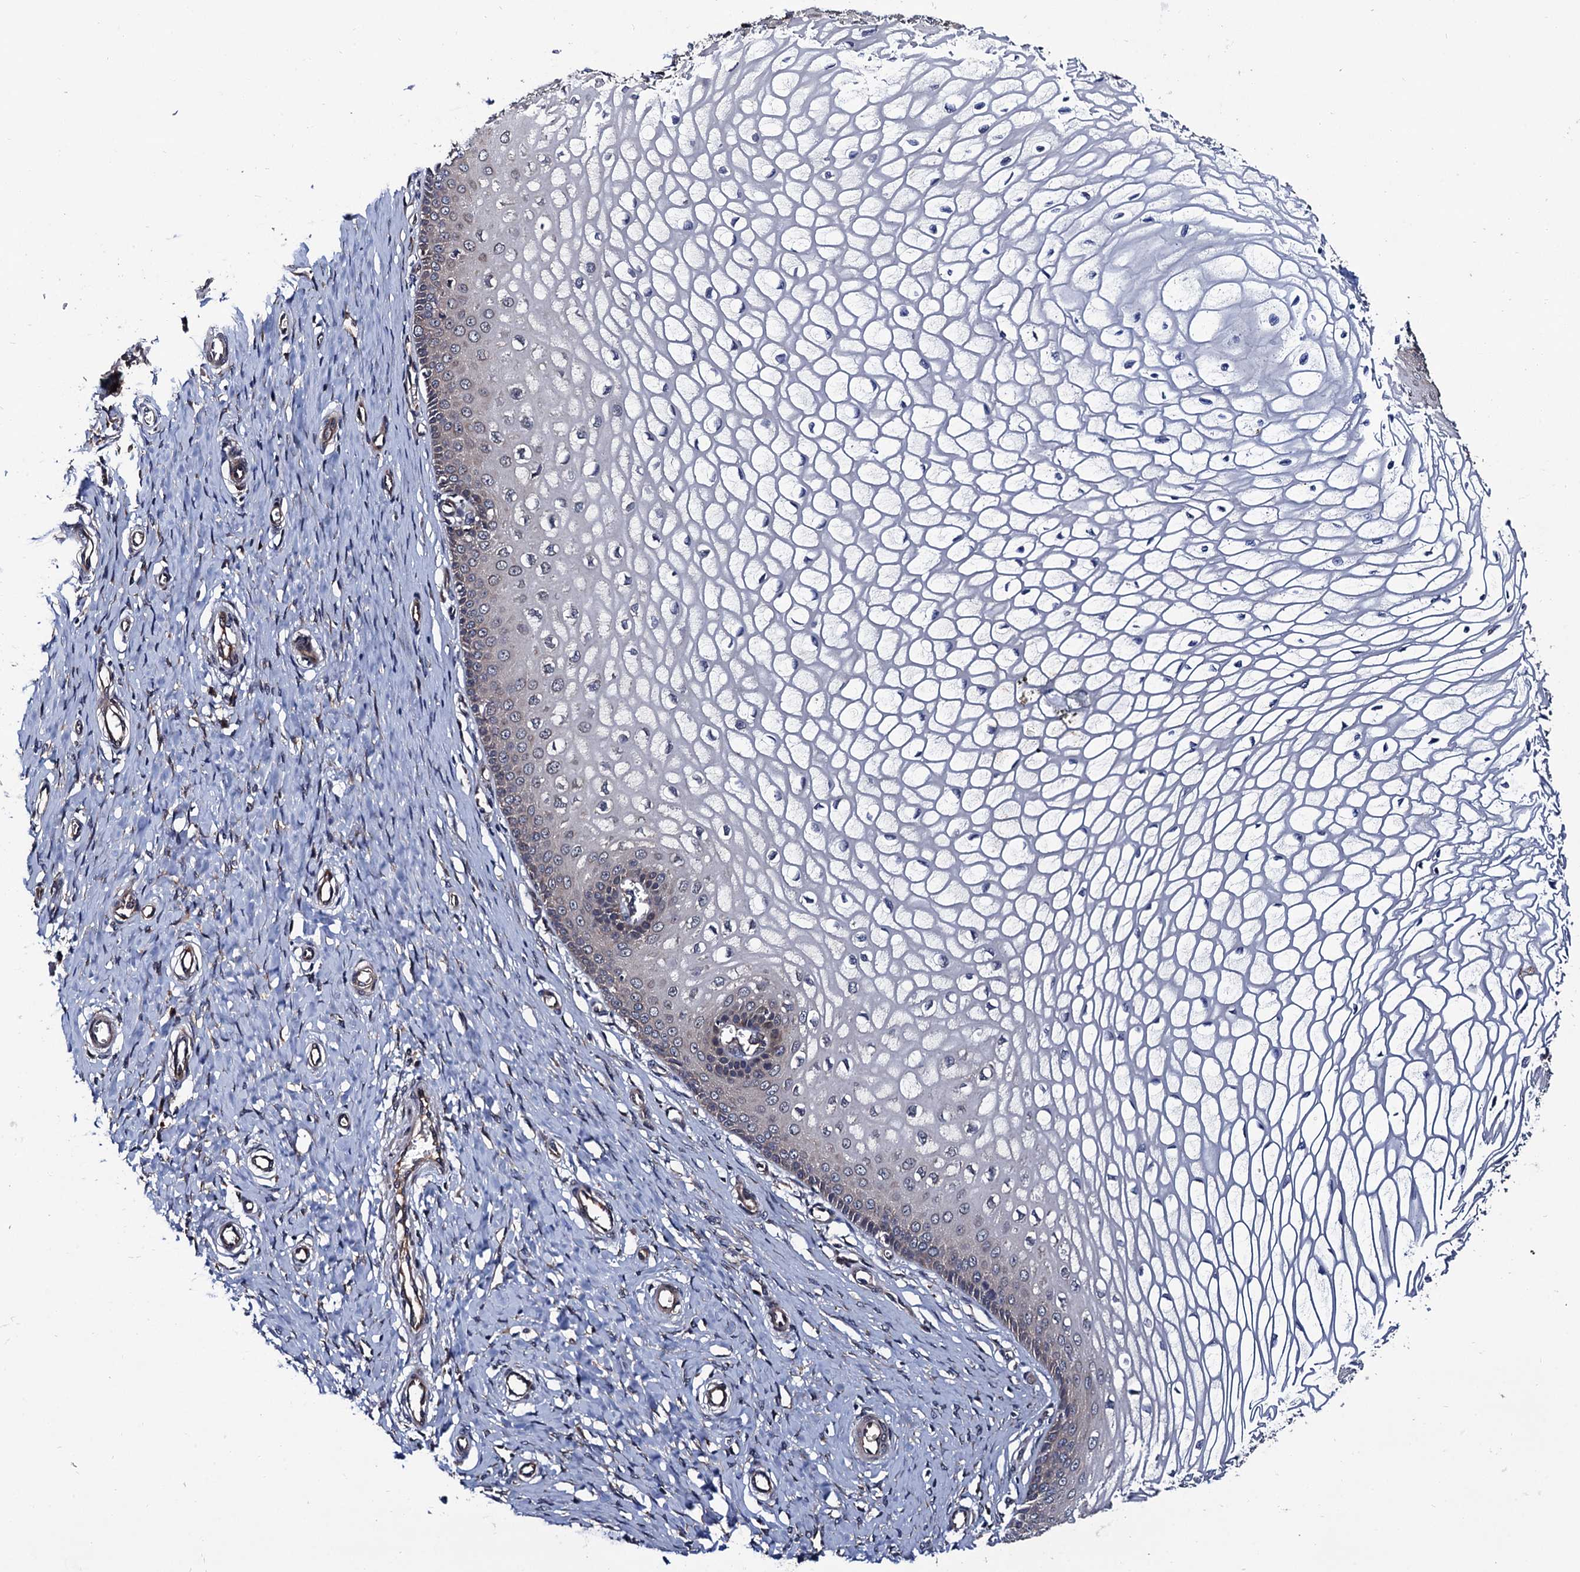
{"staining": {"intensity": "moderate", "quantity": ">75%", "location": "cytoplasmic/membranous"}, "tissue": "cervix", "cell_type": "Glandular cells", "image_type": "normal", "snomed": [{"axis": "morphology", "description": "Normal tissue, NOS"}, {"axis": "topography", "description": "Cervix"}], "caption": "Immunohistochemical staining of benign cervix reveals moderate cytoplasmic/membranous protein expression in about >75% of glandular cells.", "gene": "VPS35", "patient": {"sex": "female", "age": 55}}